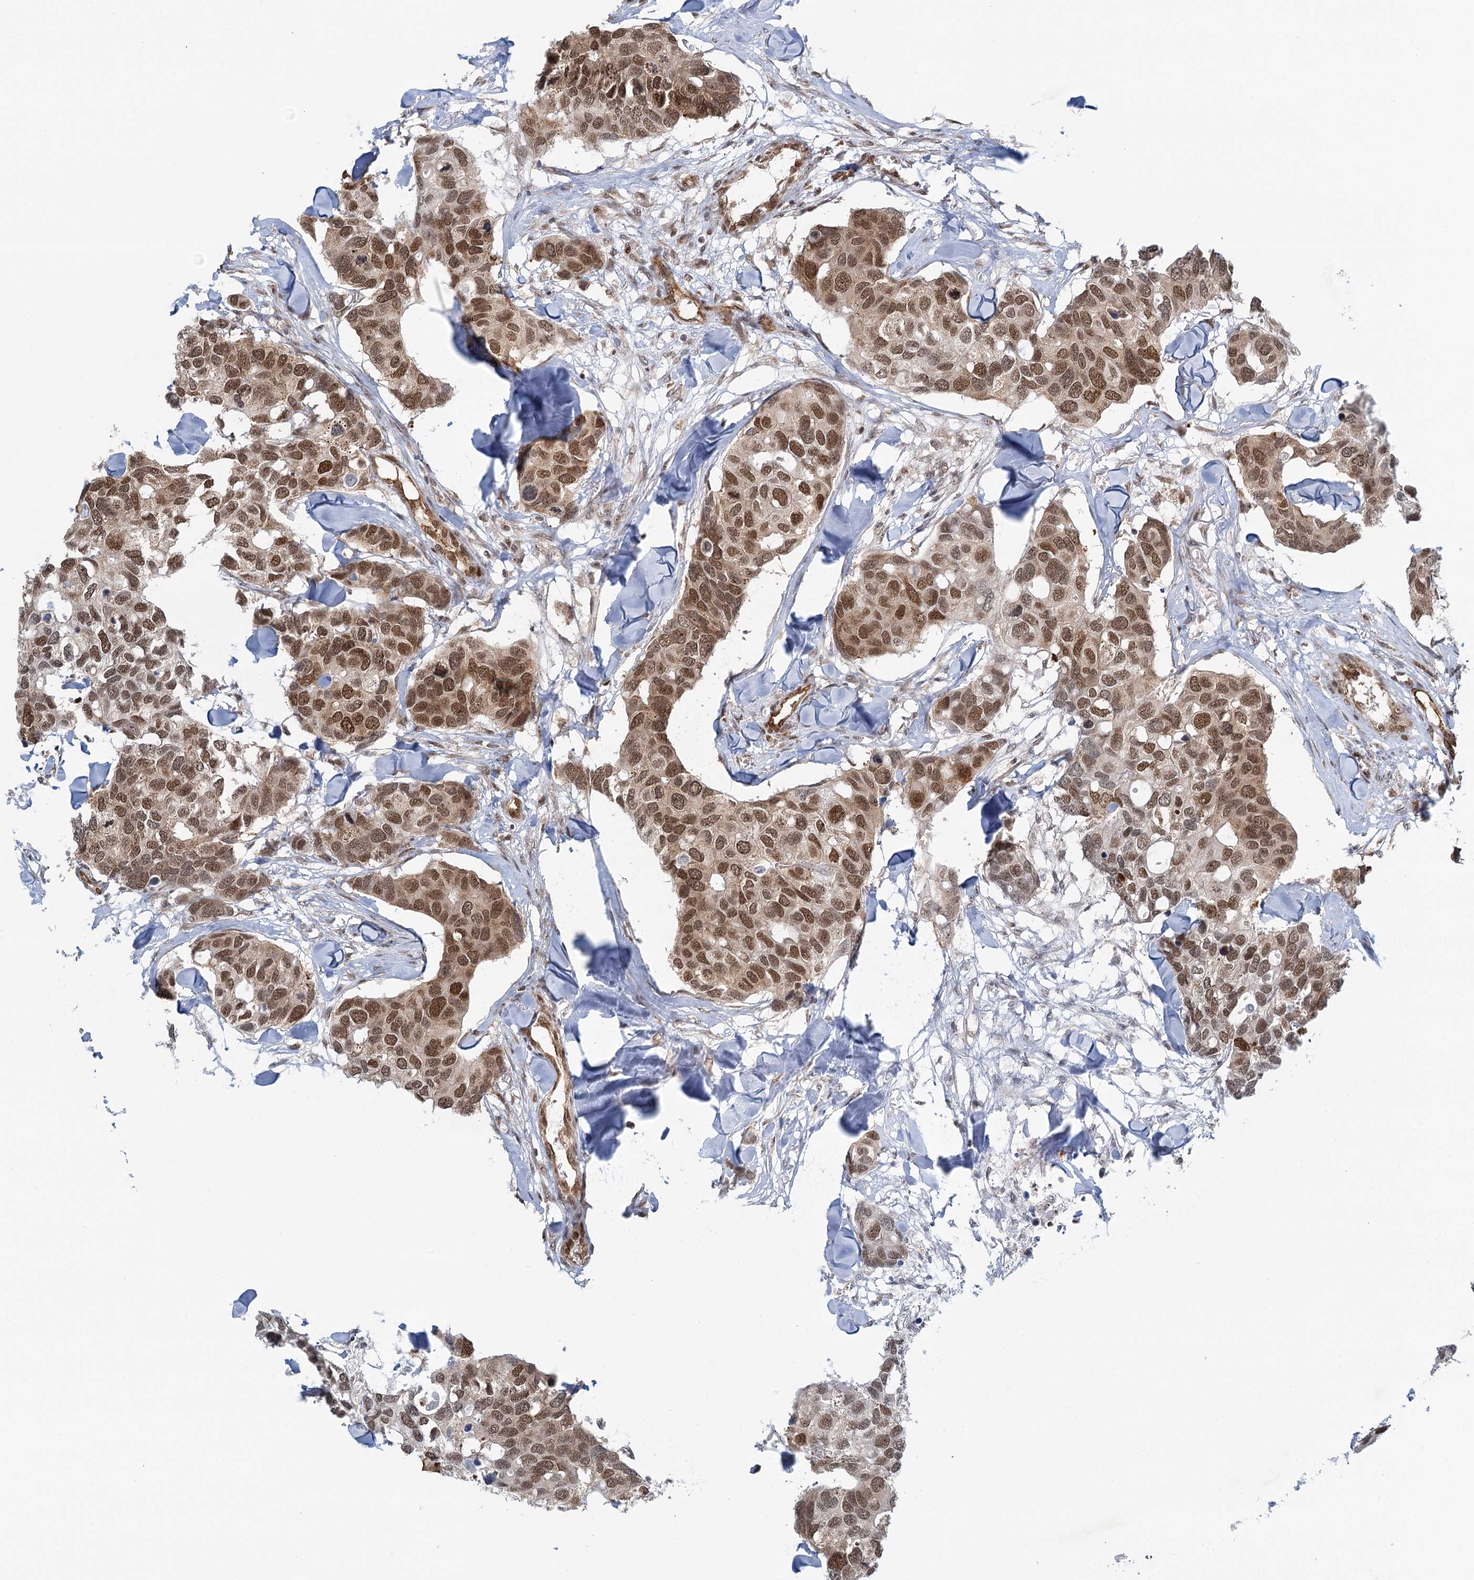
{"staining": {"intensity": "strong", "quantity": ">75%", "location": "nuclear"}, "tissue": "breast cancer", "cell_type": "Tumor cells", "image_type": "cancer", "snomed": [{"axis": "morphology", "description": "Duct carcinoma"}, {"axis": "topography", "description": "Breast"}], "caption": "This is a histology image of IHC staining of breast intraductal carcinoma, which shows strong staining in the nuclear of tumor cells.", "gene": "GPATCH11", "patient": {"sex": "female", "age": 83}}